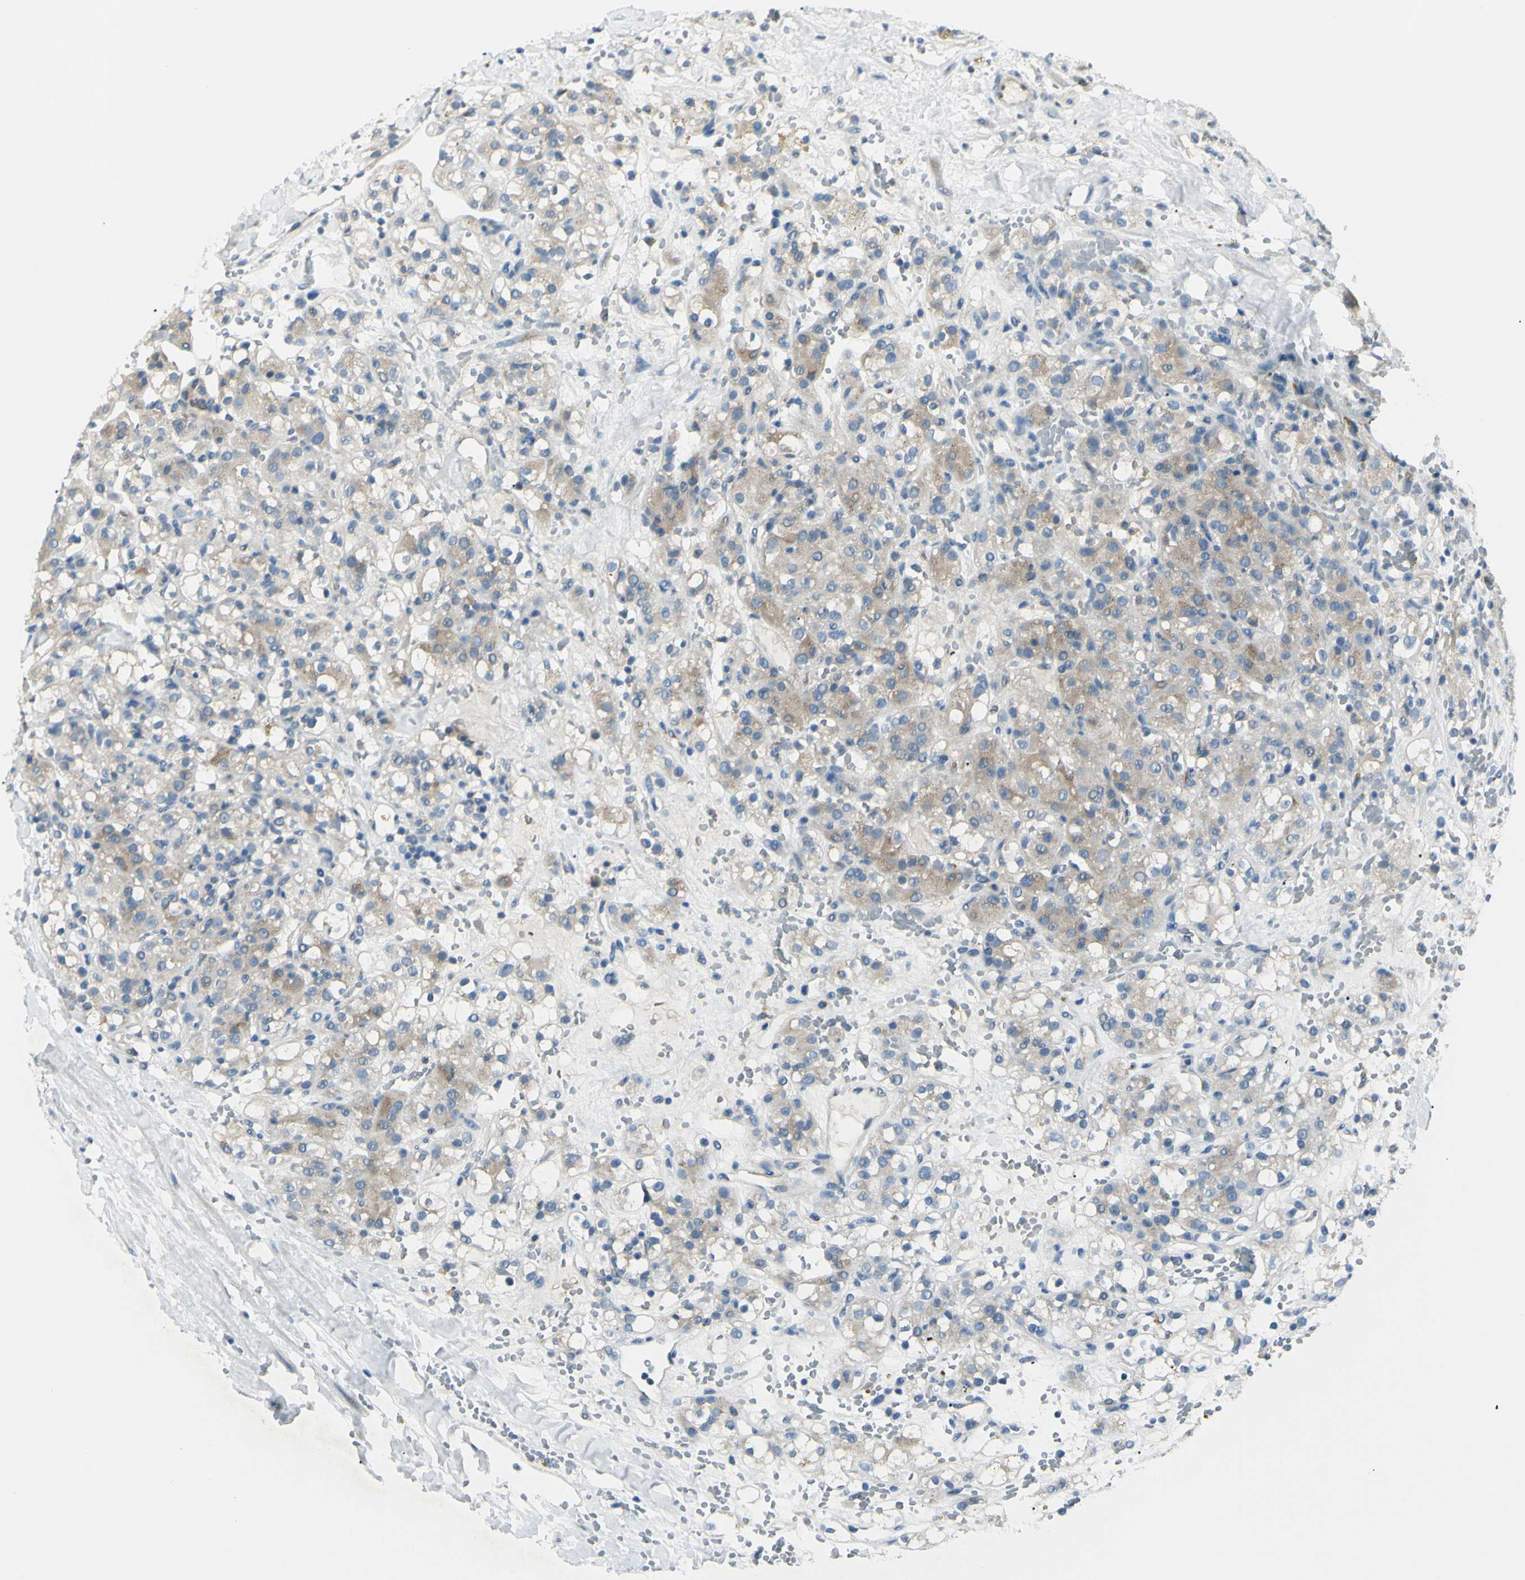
{"staining": {"intensity": "moderate", "quantity": "25%-75%", "location": "cytoplasmic/membranous"}, "tissue": "renal cancer", "cell_type": "Tumor cells", "image_type": "cancer", "snomed": [{"axis": "morphology", "description": "Adenocarcinoma, NOS"}, {"axis": "topography", "description": "Kidney"}], "caption": "Immunohistochemistry (DAB (3,3'-diaminobenzidine)) staining of human renal cancer reveals moderate cytoplasmic/membranous protein expression in about 25%-75% of tumor cells.", "gene": "B4GALT1", "patient": {"sex": "male", "age": 61}}